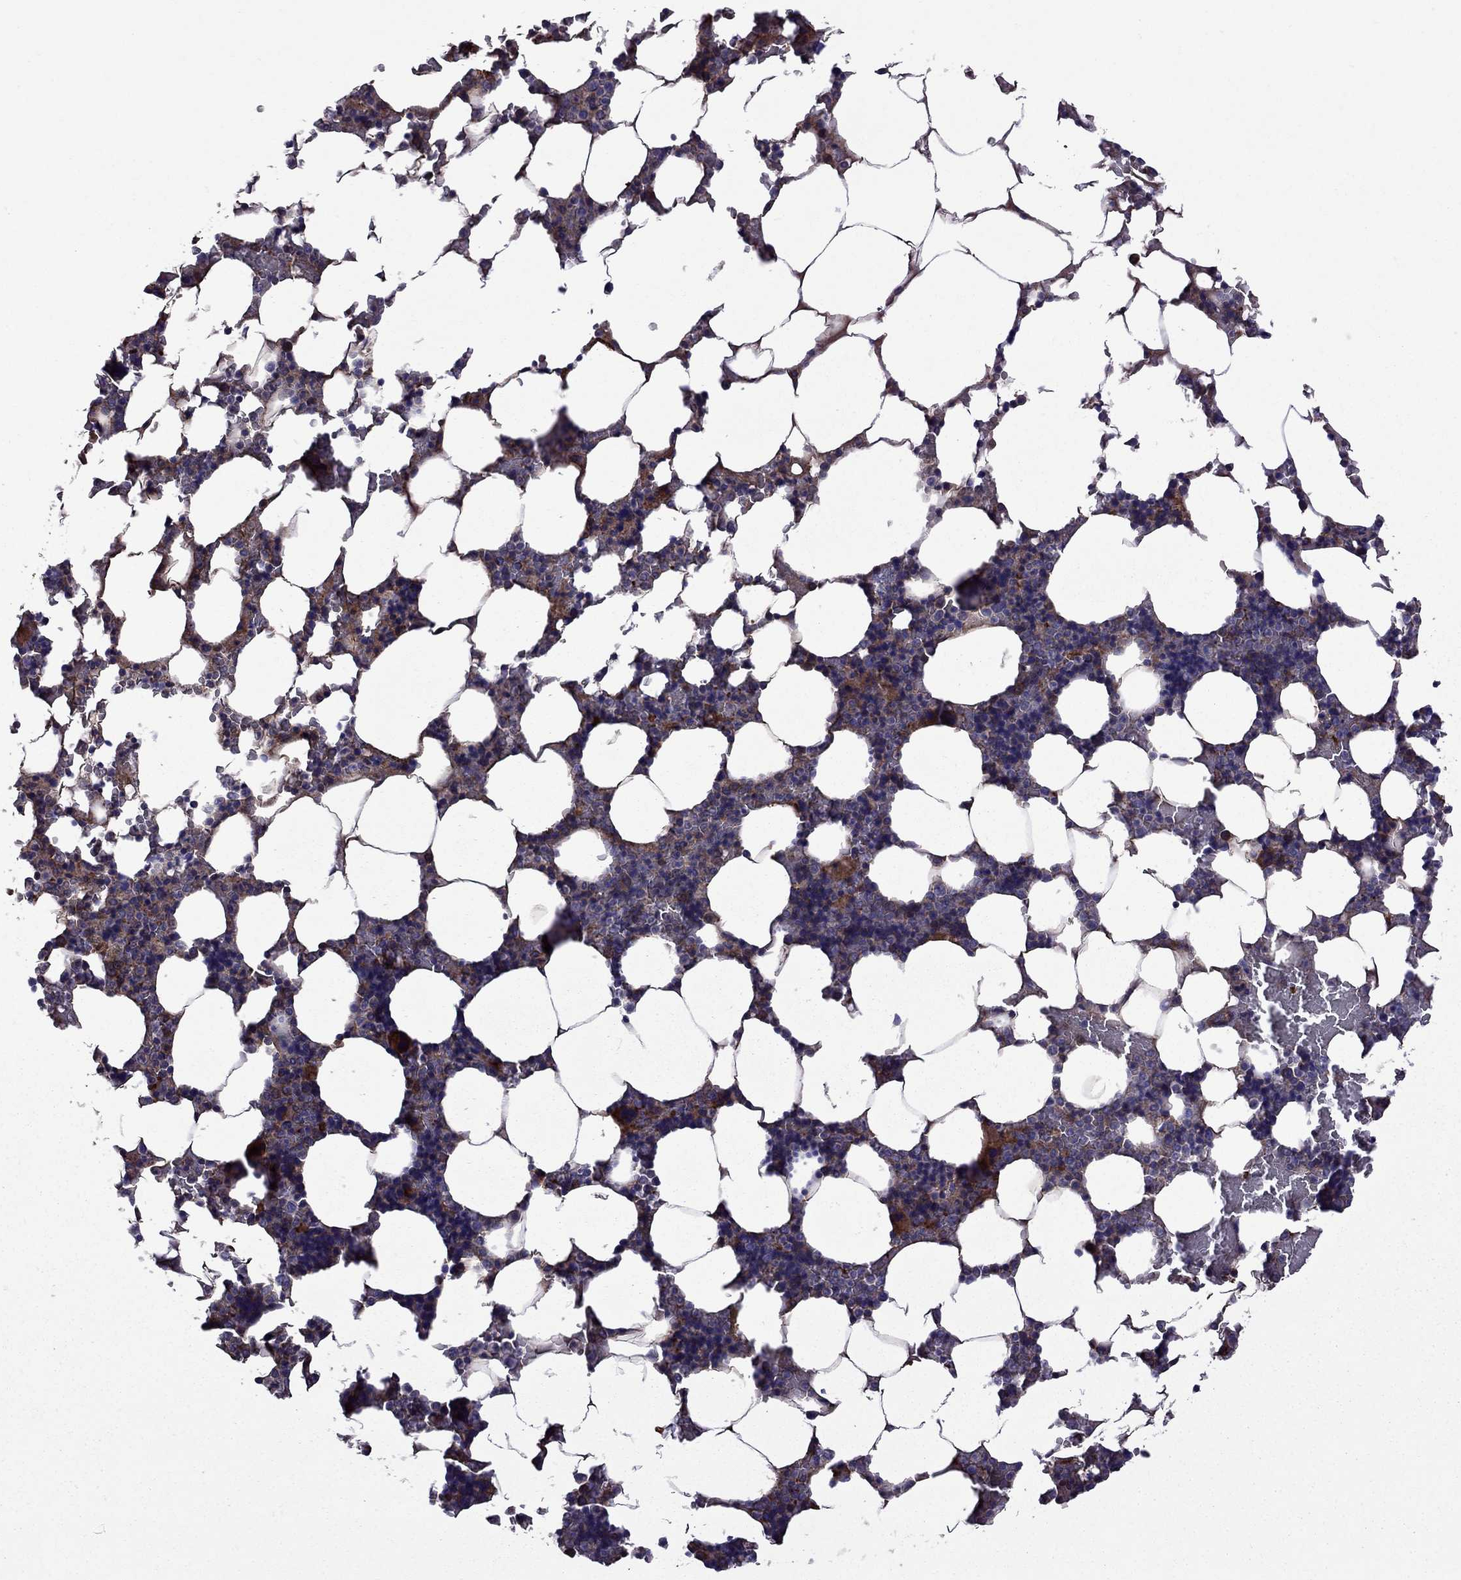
{"staining": {"intensity": "strong", "quantity": "<25%", "location": "cytoplasmic/membranous"}, "tissue": "bone marrow", "cell_type": "Hematopoietic cells", "image_type": "normal", "snomed": [{"axis": "morphology", "description": "Normal tissue, NOS"}, {"axis": "topography", "description": "Bone marrow"}], "caption": "IHC of normal bone marrow reveals medium levels of strong cytoplasmic/membranous staining in about <25% of hematopoietic cells.", "gene": "ITGB1", "patient": {"sex": "male", "age": 51}}